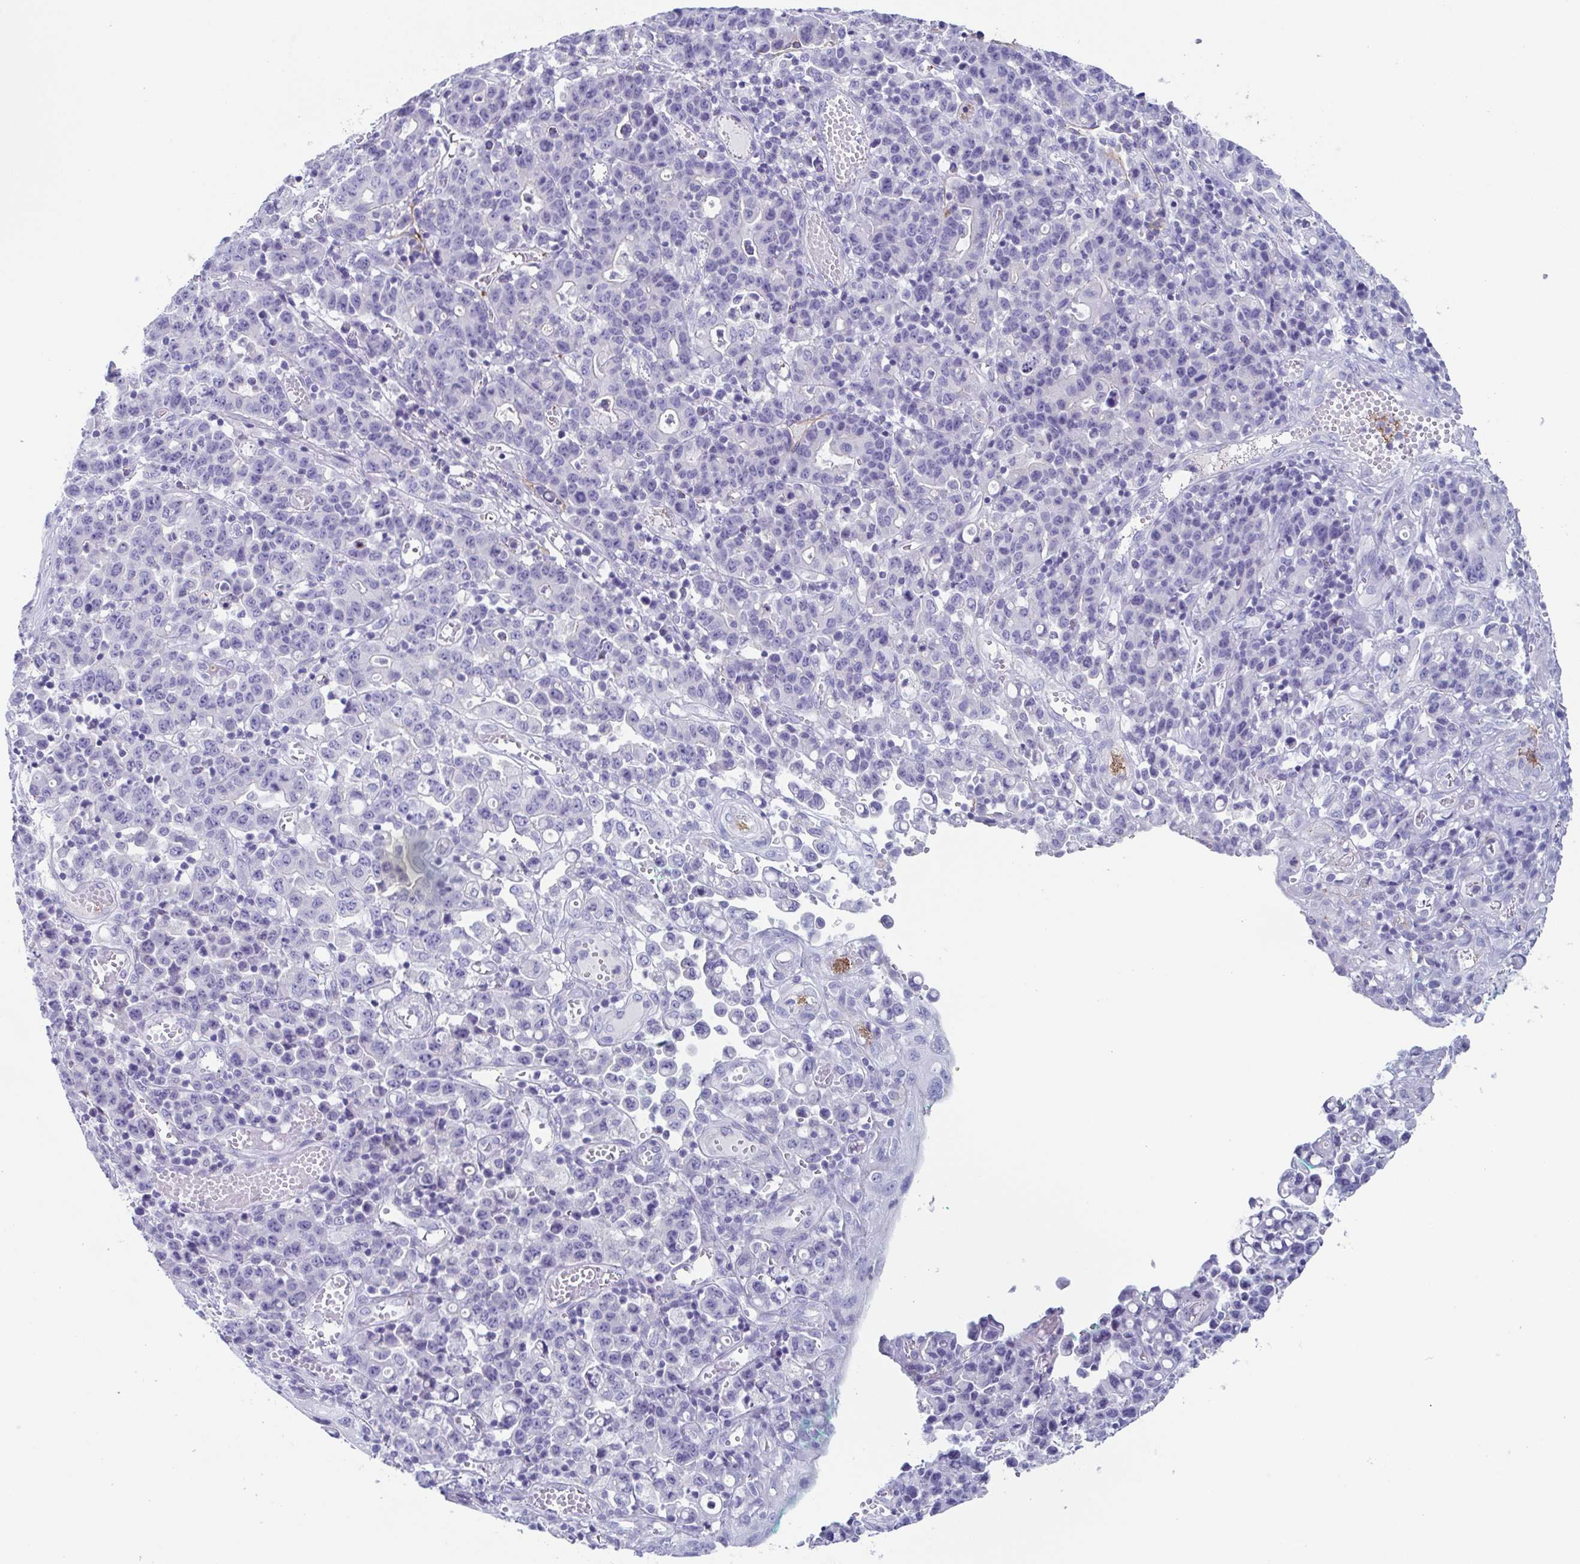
{"staining": {"intensity": "negative", "quantity": "none", "location": "none"}, "tissue": "stomach cancer", "cell_type": "Tumor cells", "image_type": "cancer", "snomed": [{"axis": "morphology", "description": "Adenocarcinoma, NOS"}, {"axis": "topography", "description": "Stomach, upper"}], "caption": "Micrograph shows no protein expression in tumor cells of adenocarcinoma (stomach) tissue.", "gene": "LYRM2", "patient": {"sex": "male", "age": 69}}